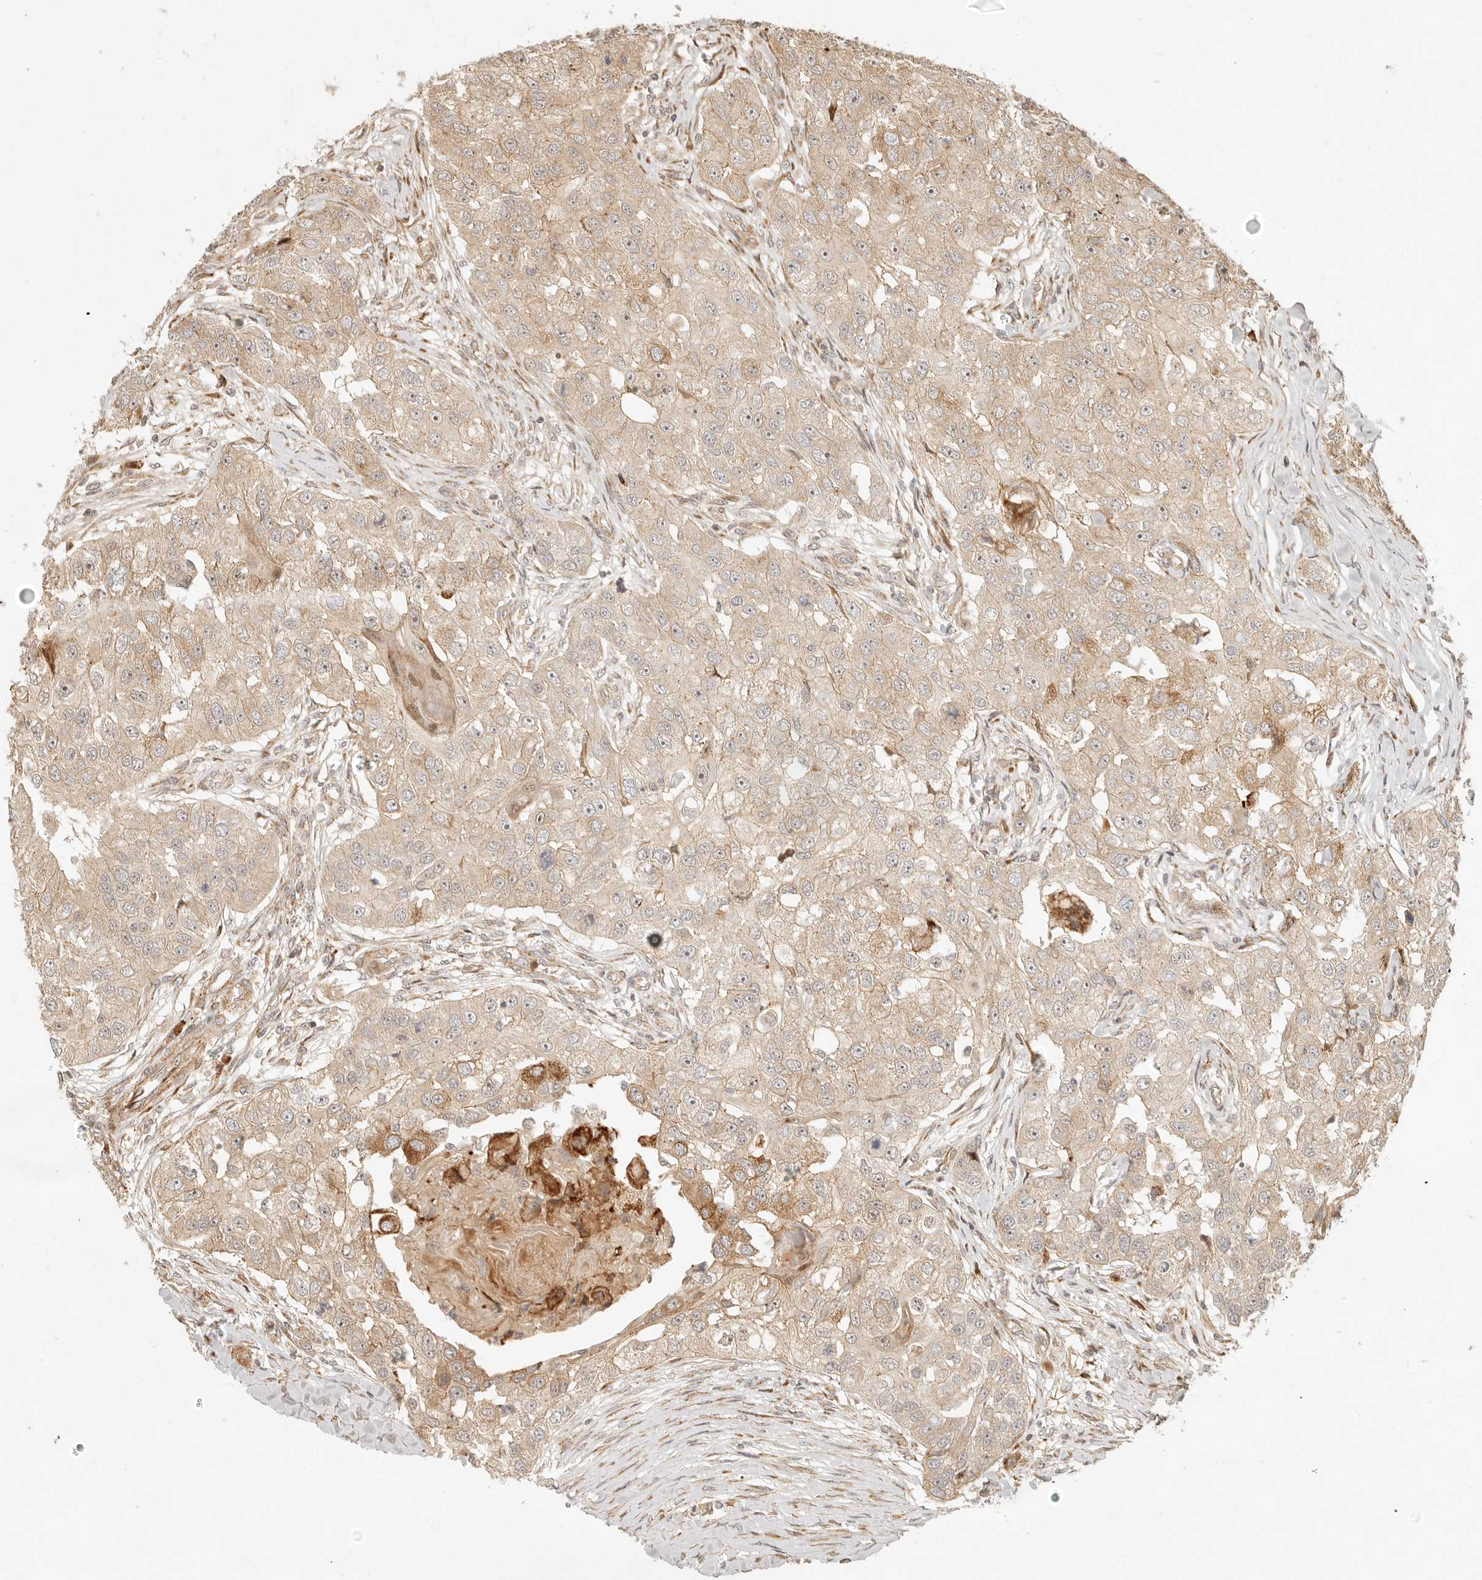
{"staining": {"intensity": "moderate", "quantity": "25%-75%", "location": "cytoplasmic/membranous"}, "tissue": "head and neck cancer", "cell_type": "Tumor cells", "image_type": "cancer", "snomed": [{"axis": "morphology", "description": "Normal tissue, NOS"}, {"axis": "morphology", "description": "Squamous cell carcinoma, NOS"}, {"axis": "topography", "description": "Skeletal muscle"}, {"axis": "topography", "description": "Head-Neck"}], "caption": "High-power microscopy captured an immunohistochemistry histopathology image of head and neck squamous cell carcinoma, revealing moderate cytoplasmic/membranous staining in approximately 25%-75% of tumor cells.", "gene": "KLHL38", "patient": {"sex": "male", "age": 51}}